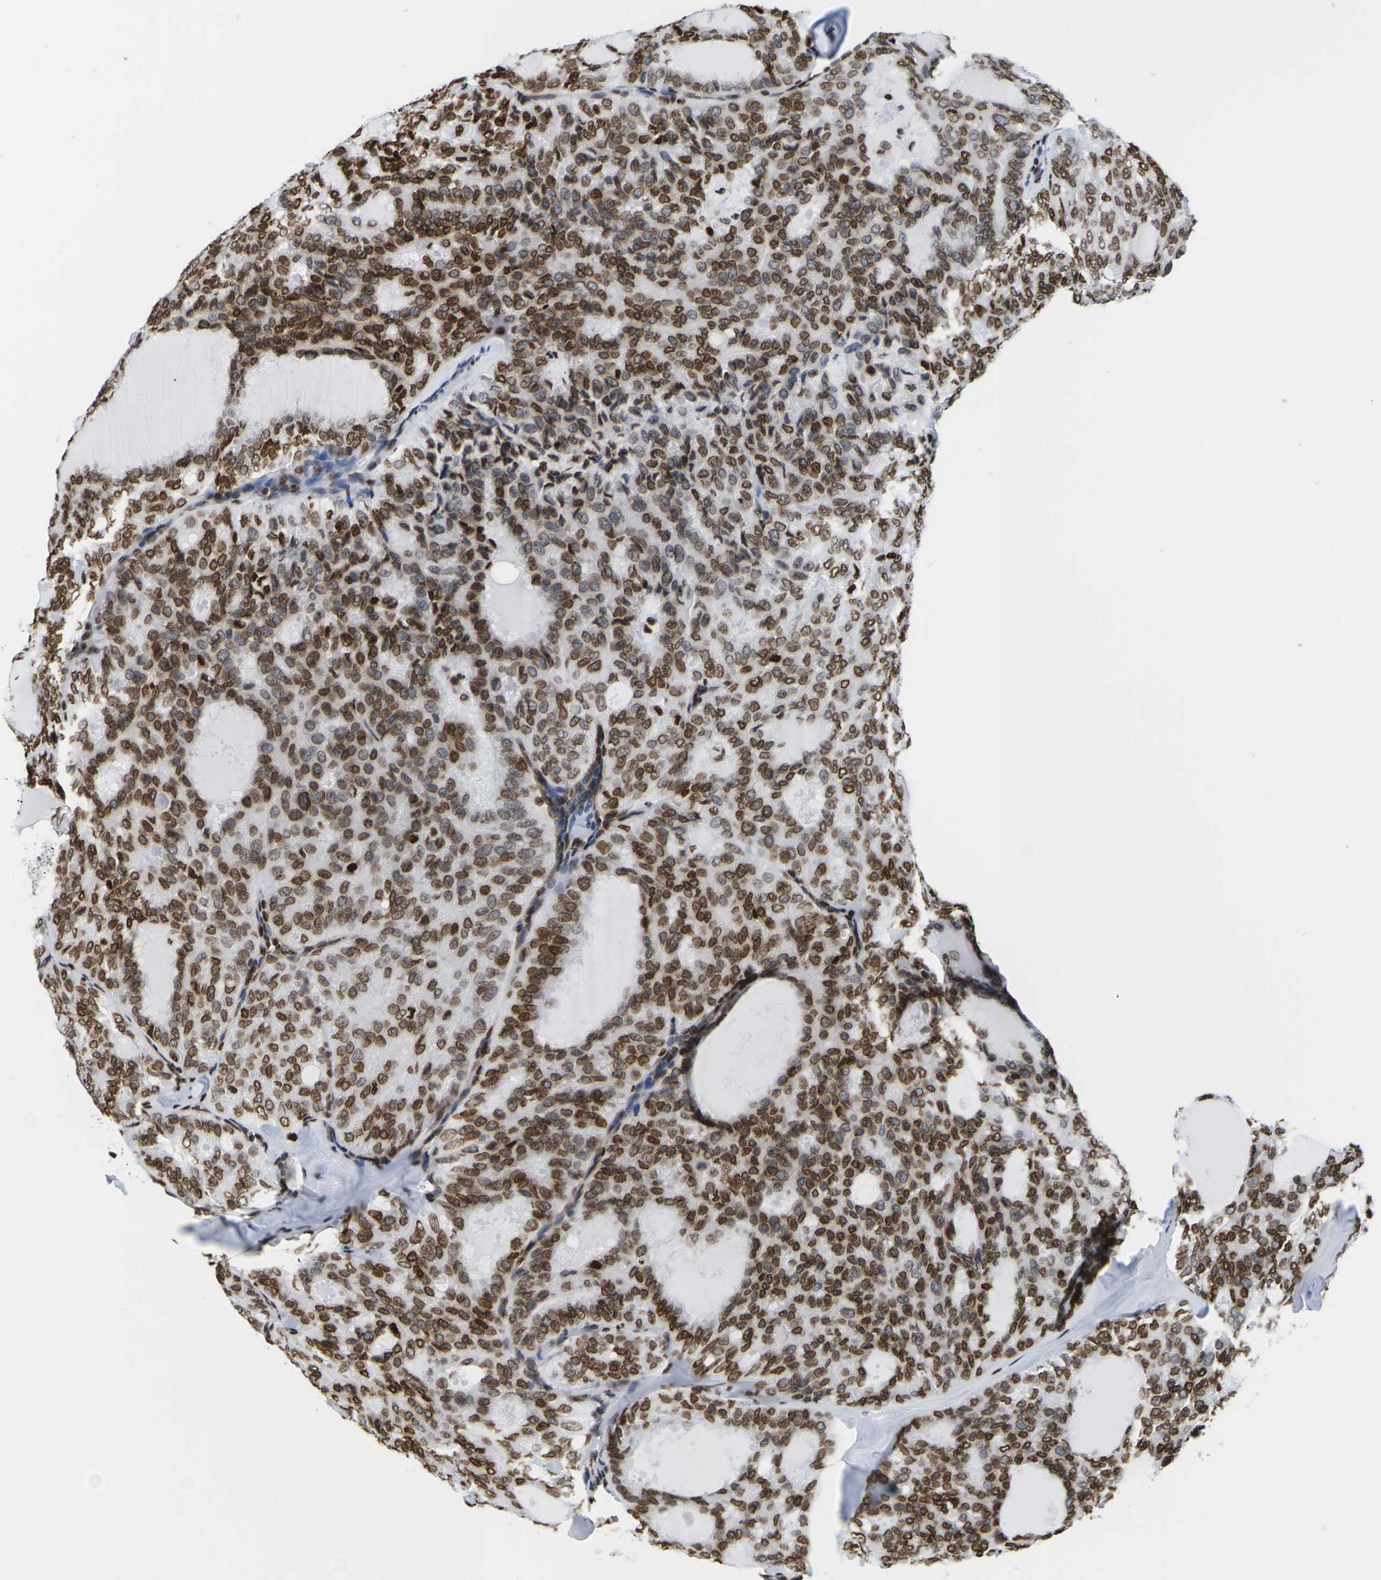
{"staining": {"intensity": "strong", "quantity": ">75%", "location": "cytoplasmic/membranous,nuclear"}, "tissue": "thyroid cancer", "cell_type": "Tumor cells", "image_type": "cancer", "snomed": [{"axis": "morphology", "description": "Follicular adenoma carcinoma, NOS"}, {"axis": "topography", "description": "Thyroid gland"}], "caption": "Thyroid follicular adenoma carcinoma stained with immunohistochemistry (IHC) demonstrates strong cytoplasmic/membranous and nuclear staining in about >75% of tumor cells.", "gene": "H2AC21", "patient": {"sex": "male", "age": 75}}